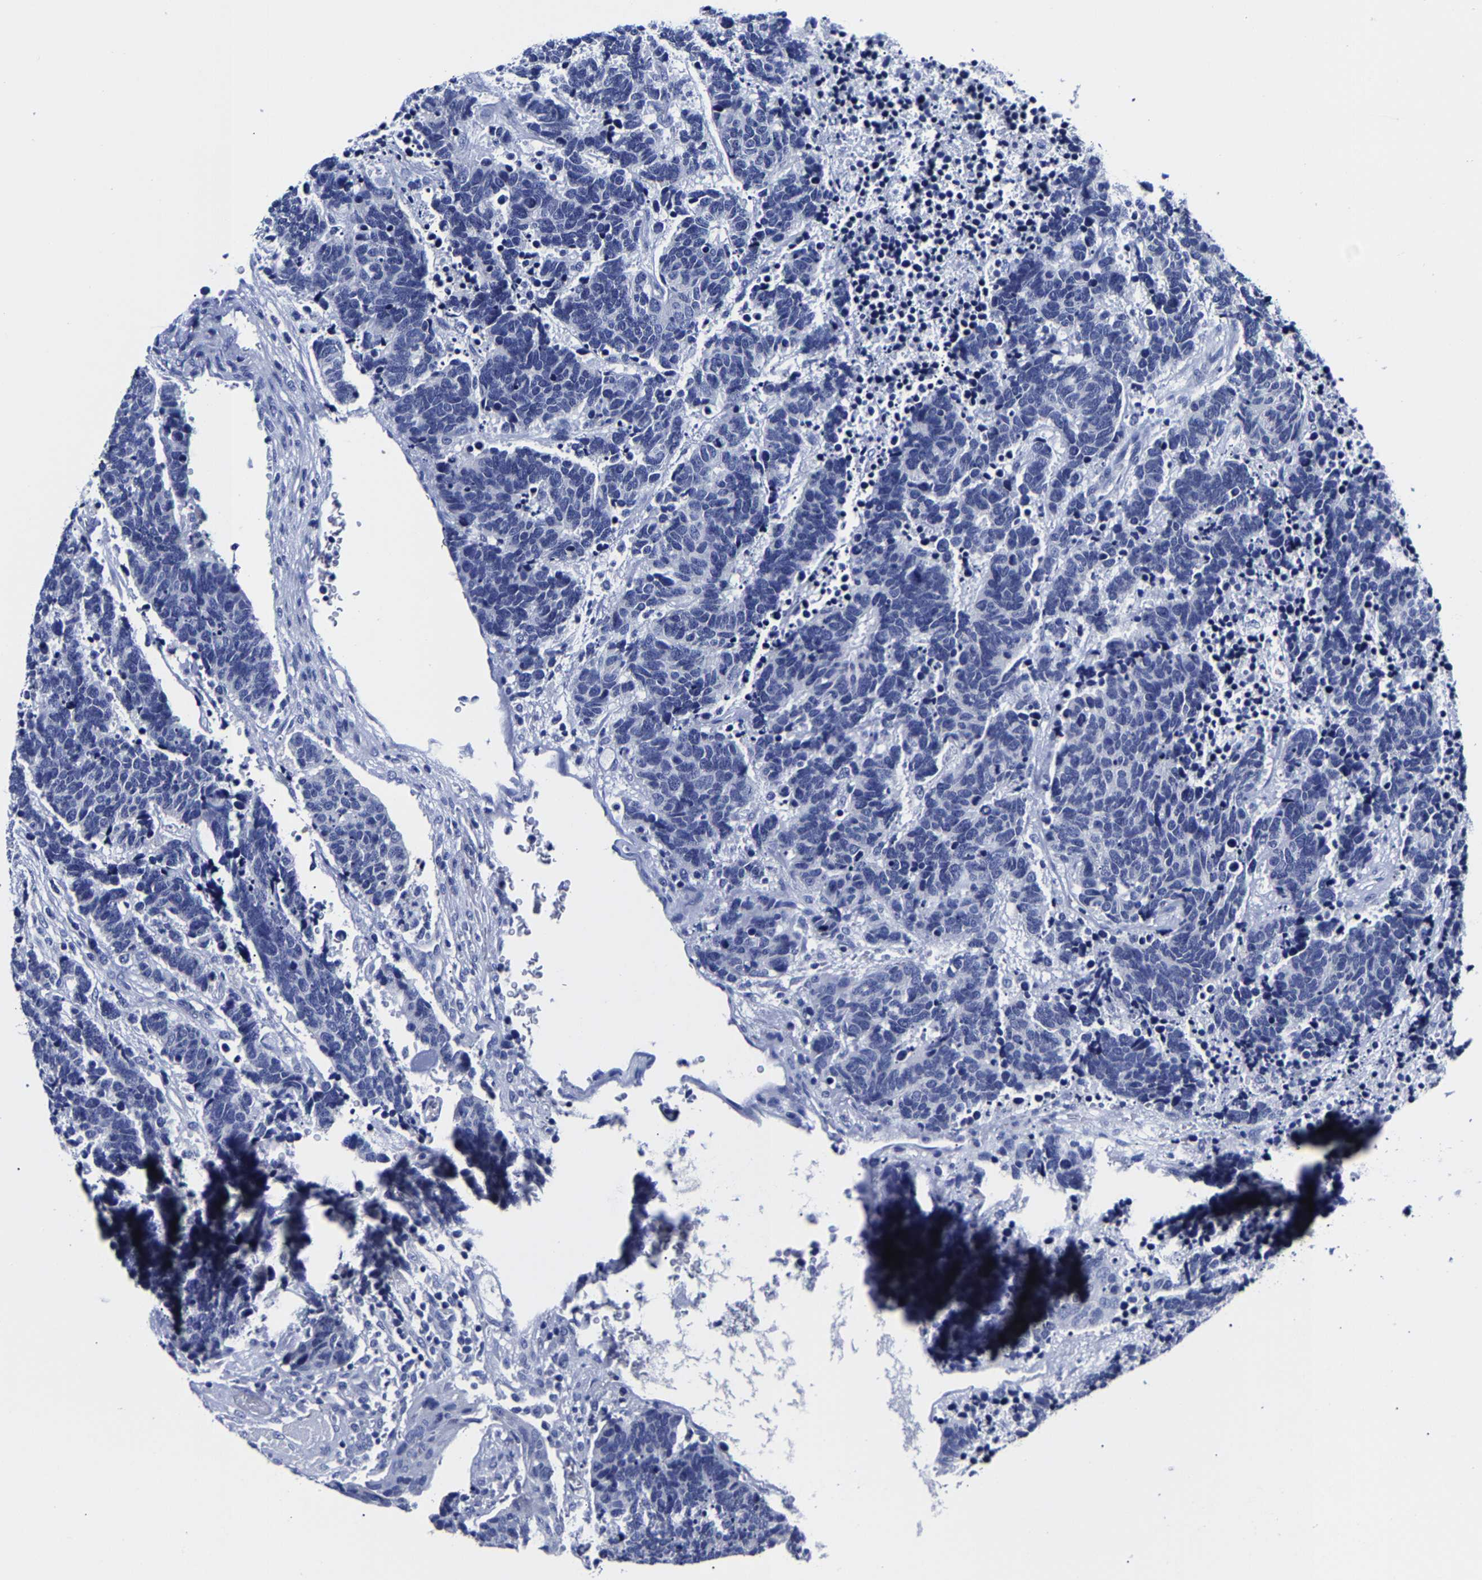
{"staining": {"intensity": "negative", "quantity": "none", "location": "none"}, "tissue": "carcinoid", "cell_type": "Tumor cells", "image_type": "cancer", "snomed": [{"axis": "morphology", "description": "Carcinoma, NOS"}, {"axis": "morphology", "description": "Carcinoid, malignant, NOS"}, {"axis": "topography", "description": "Urinary bladder"}], "caption": "Immunohistochemistry image of neoplastic tissue: carcinoid stained with DAB displays no significant protein positivity in tumor cells.", "gene": "CPA2", "patient": {"sex": "male", "age": 57}}